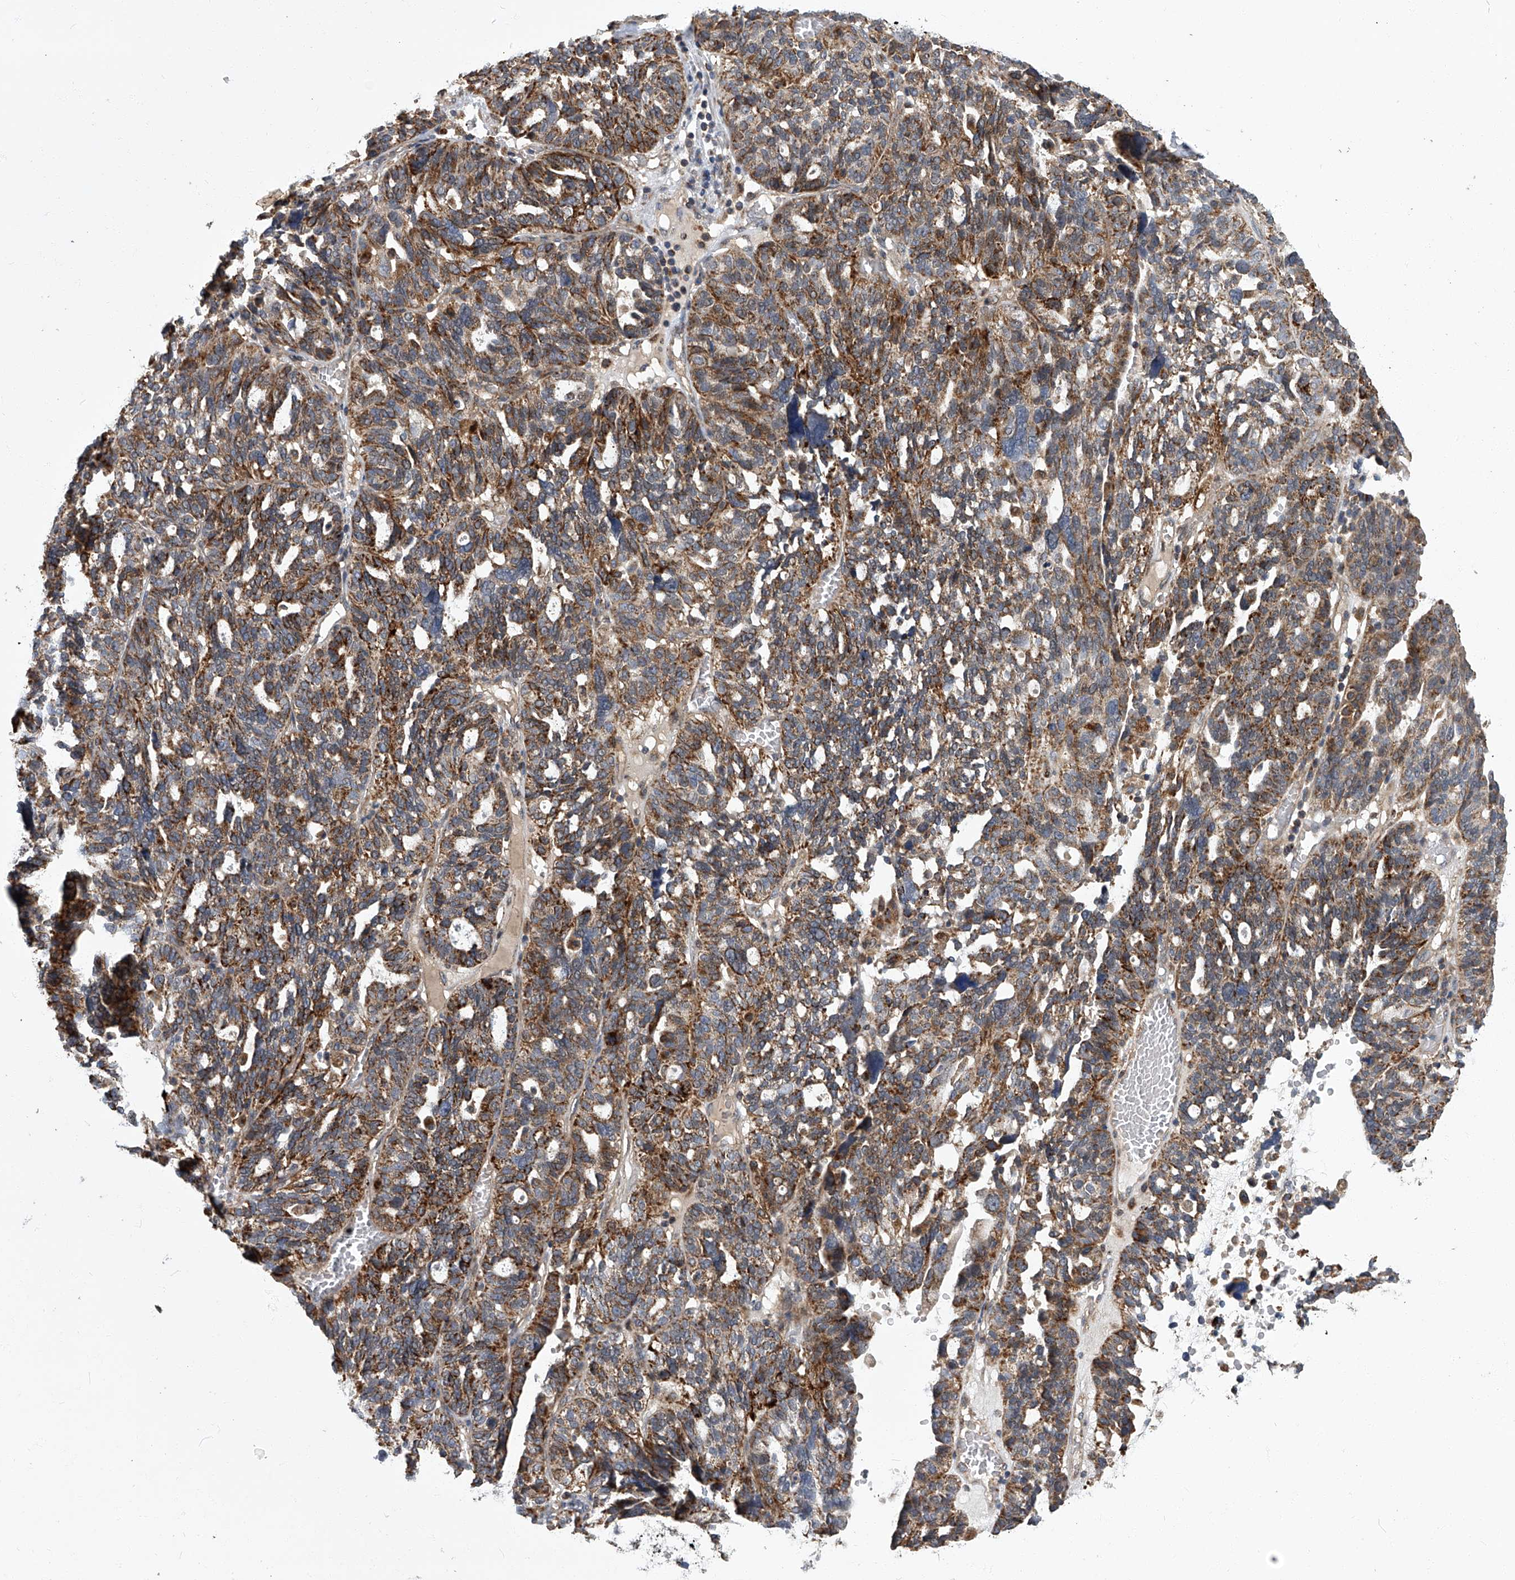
{"staining": {"intensity": "moderate", "quantity": ">75%", "location": "cytoplasmic/membranous"}, "tissue": "ovarian cancer", "cell_type": "Tumor cells", "image_type": "cancer", "snomed": [{"axis": "morphology", "description": "Cystadenocarcinoma, serous, NOS"}, {"axis": "topography", "description": "Ovary"}], "caption": "An IHC photomicrograph of tumor tissue is shown. Protein staining in brown shows moderate cytoplasmic/membranous positivity in ovarian serous cystadenocarcinoma within tumor cells. The staining was performed using DAB to visualize the protein expression in brown, while the nuclei were stained in blue with hematoxylin (Magnification: 20x).", "gene": "TNFRSF13B", "patient": {"sex": "female", "age": 59}}